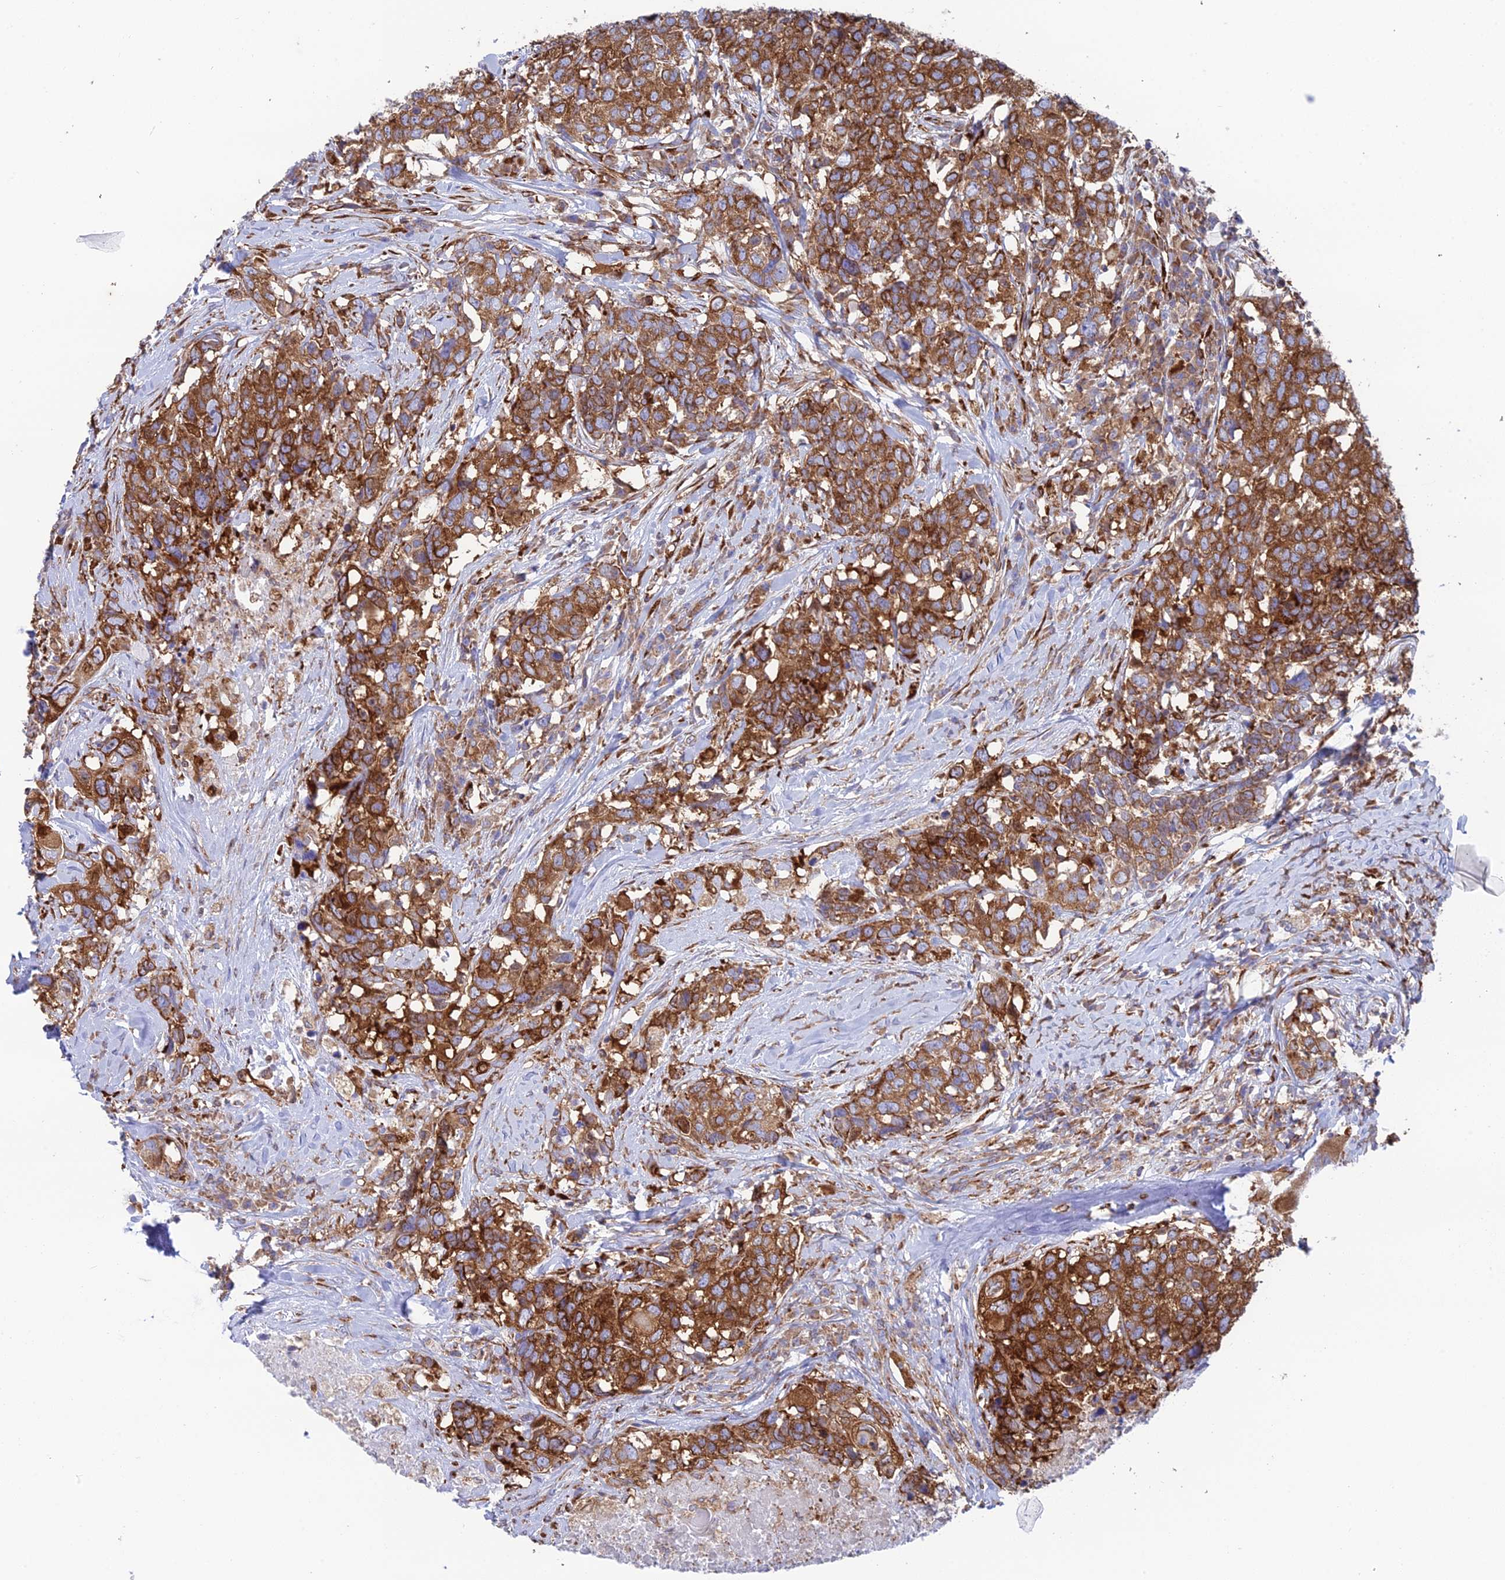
{"staining": {"intensity": "strong", "quantity": ">75%", "location": "cytoplasmic/membranous"}, "tissue": "head and neck cancer", "cell_type": "Tumor cells", "image_type": "cancer", "snomed": [{"axis": "morphology", "description": "Squamous cell carcinoma, NOS"}, {"axis": "topography", "description": "Head-Neck"}], "caption": "High-power microscopy captured an immunohistochemistry (IHC) micrograph of head and neck cancer (squamous cell carcinoma), revealing strong cytoplasmic/membranous staining in approximately >75% of tumor cells.", "gene": "CCDC69", "patient": {"sex": "male", "age": 66}}